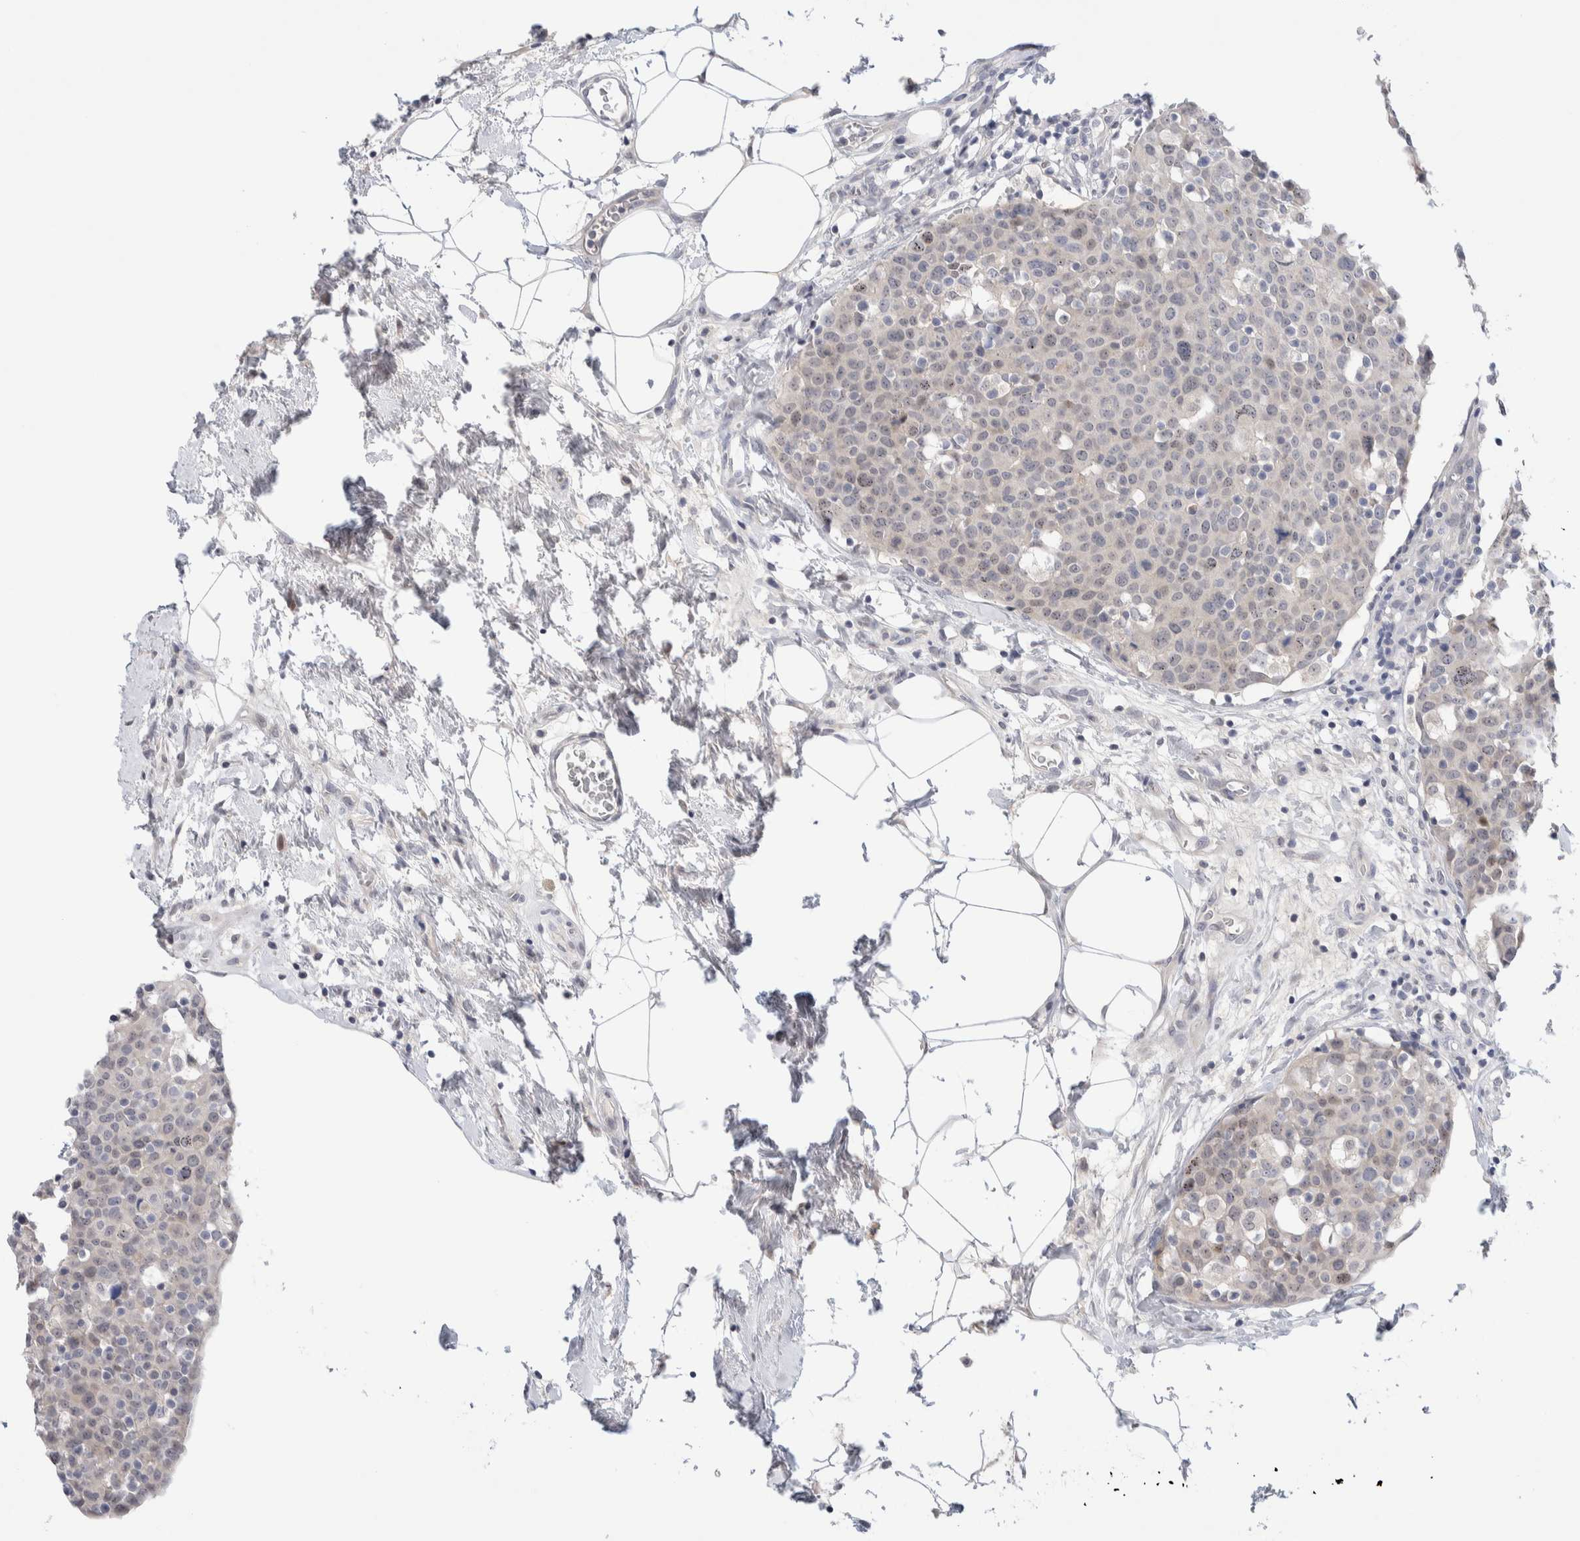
{"staining": {"intensity": "weak", "quantity": "<25%", "location": "nuclear"}, "tissue": "breast cancer", "cell_type": "Tumor cells", "image_type": "cancer", "snomed": [{"axis": "morphology", "description": "Normal tissue, NOS"}, {"axis": "morphology", "description": "Duct carcinoma"}, {"axis": "topography", "description": "Breast"}], "caption": "Human intraductal carcinoma (breast) stained for a protein using immunohistochemistry shows no positivity in tumor cells.", "gene": "DNAJB6", "patient": {"sex": "female", "age": 37}}